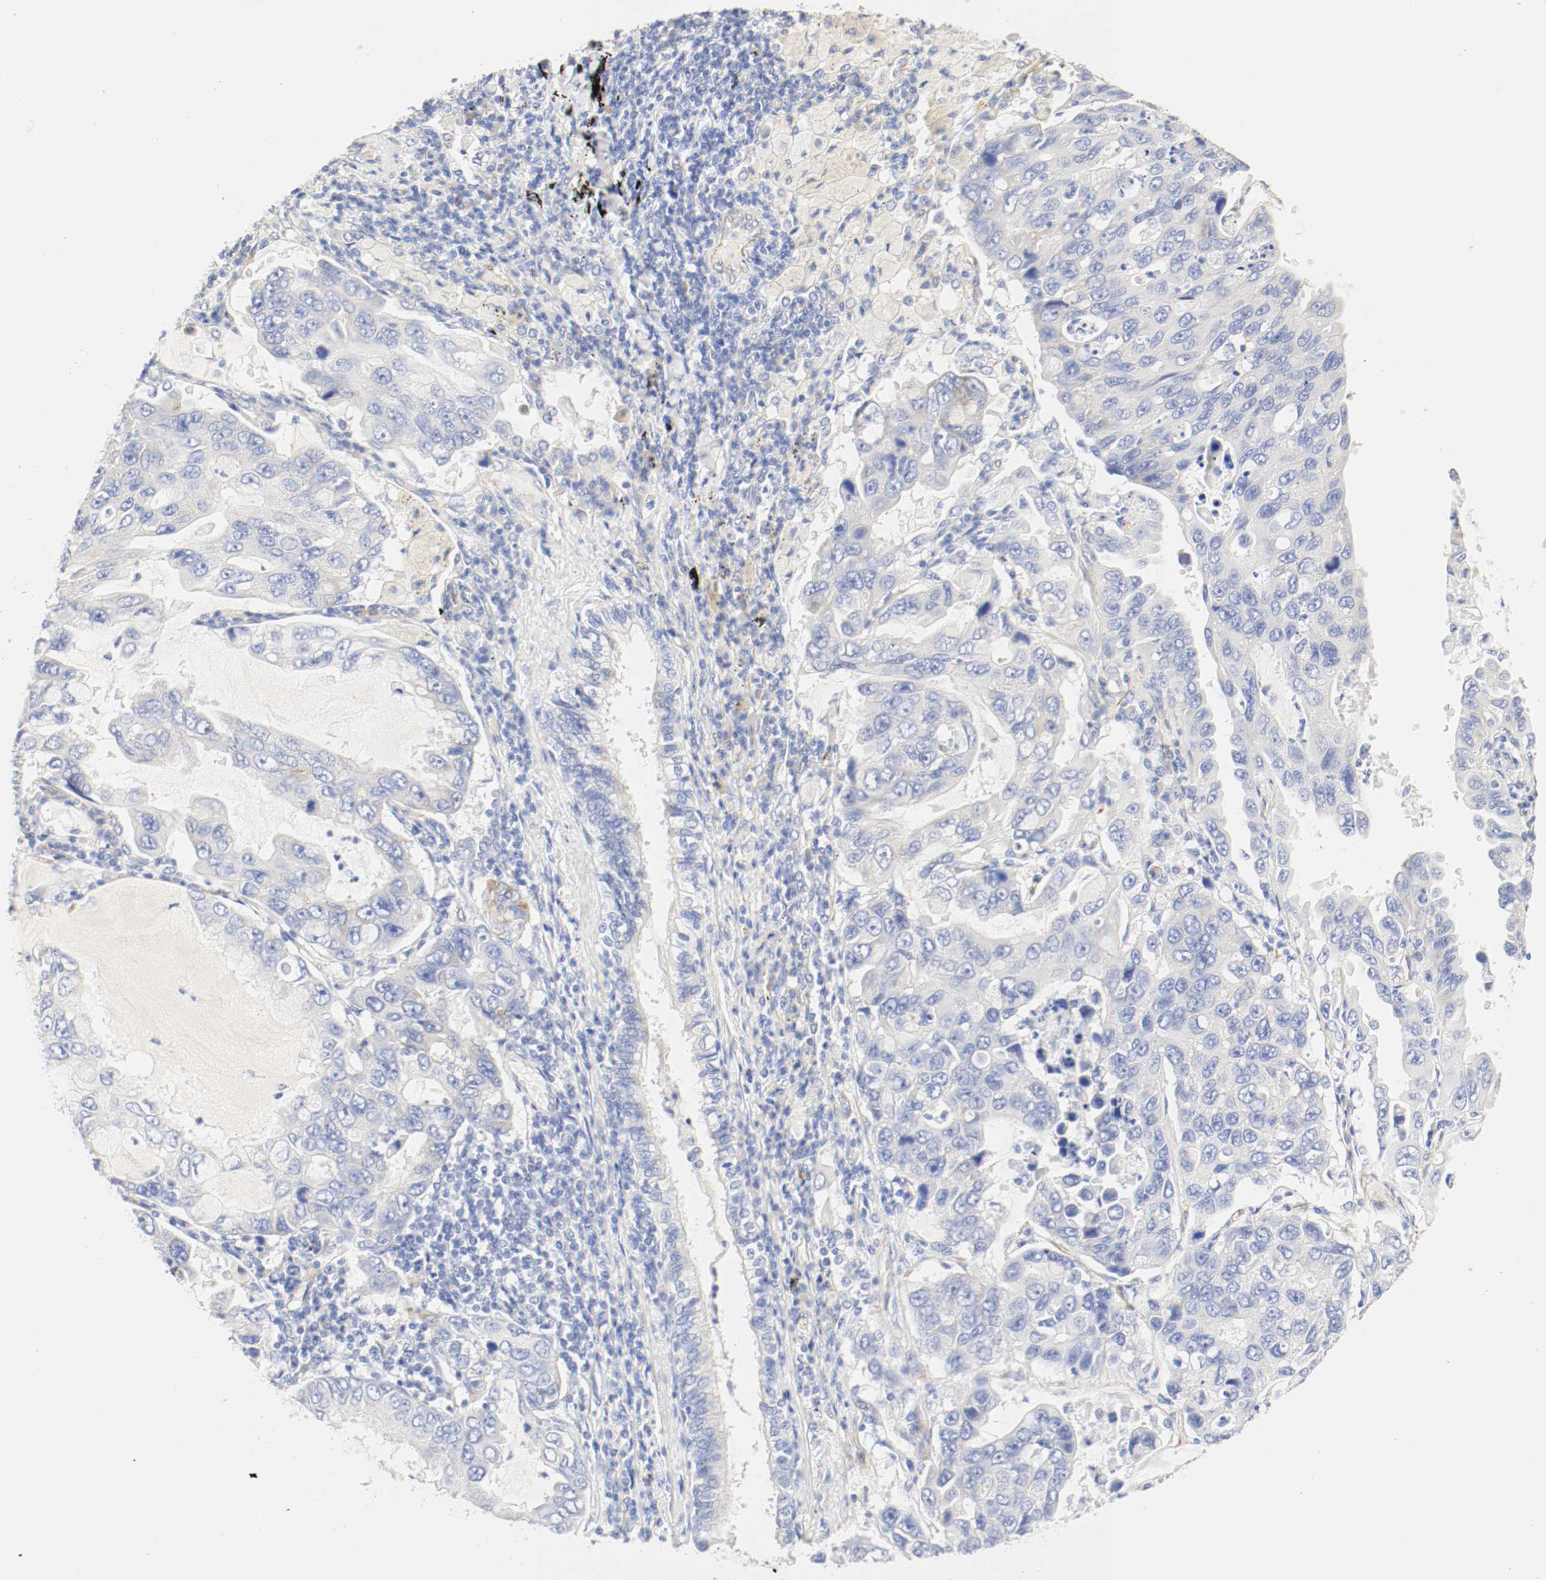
{"staining": {"intensity": "weak", "quantity": "<25%", "location": "cytoplasmic/membranous"}, "tissue": "lung cancer", "cell_type": "Tumor cells", "image_type": "cancer", "snomed": [{"axis": "morphology", "description": "Adenocarcinoma, NOS"}, {"axis": "topography", "description": "Lung"}], "caption": "This micrograph is of lung adenocarcinoma stained with immunohistochemistry to label a protein in brown with the nuclei are counter-stained blue. There is no expression in tumor cells. (DAB (3,3'-diaminobenzidine) immunohistochemistry, high magnification).", "gene": "GIT1", "patient": {"sex": "male", "age": 64}}